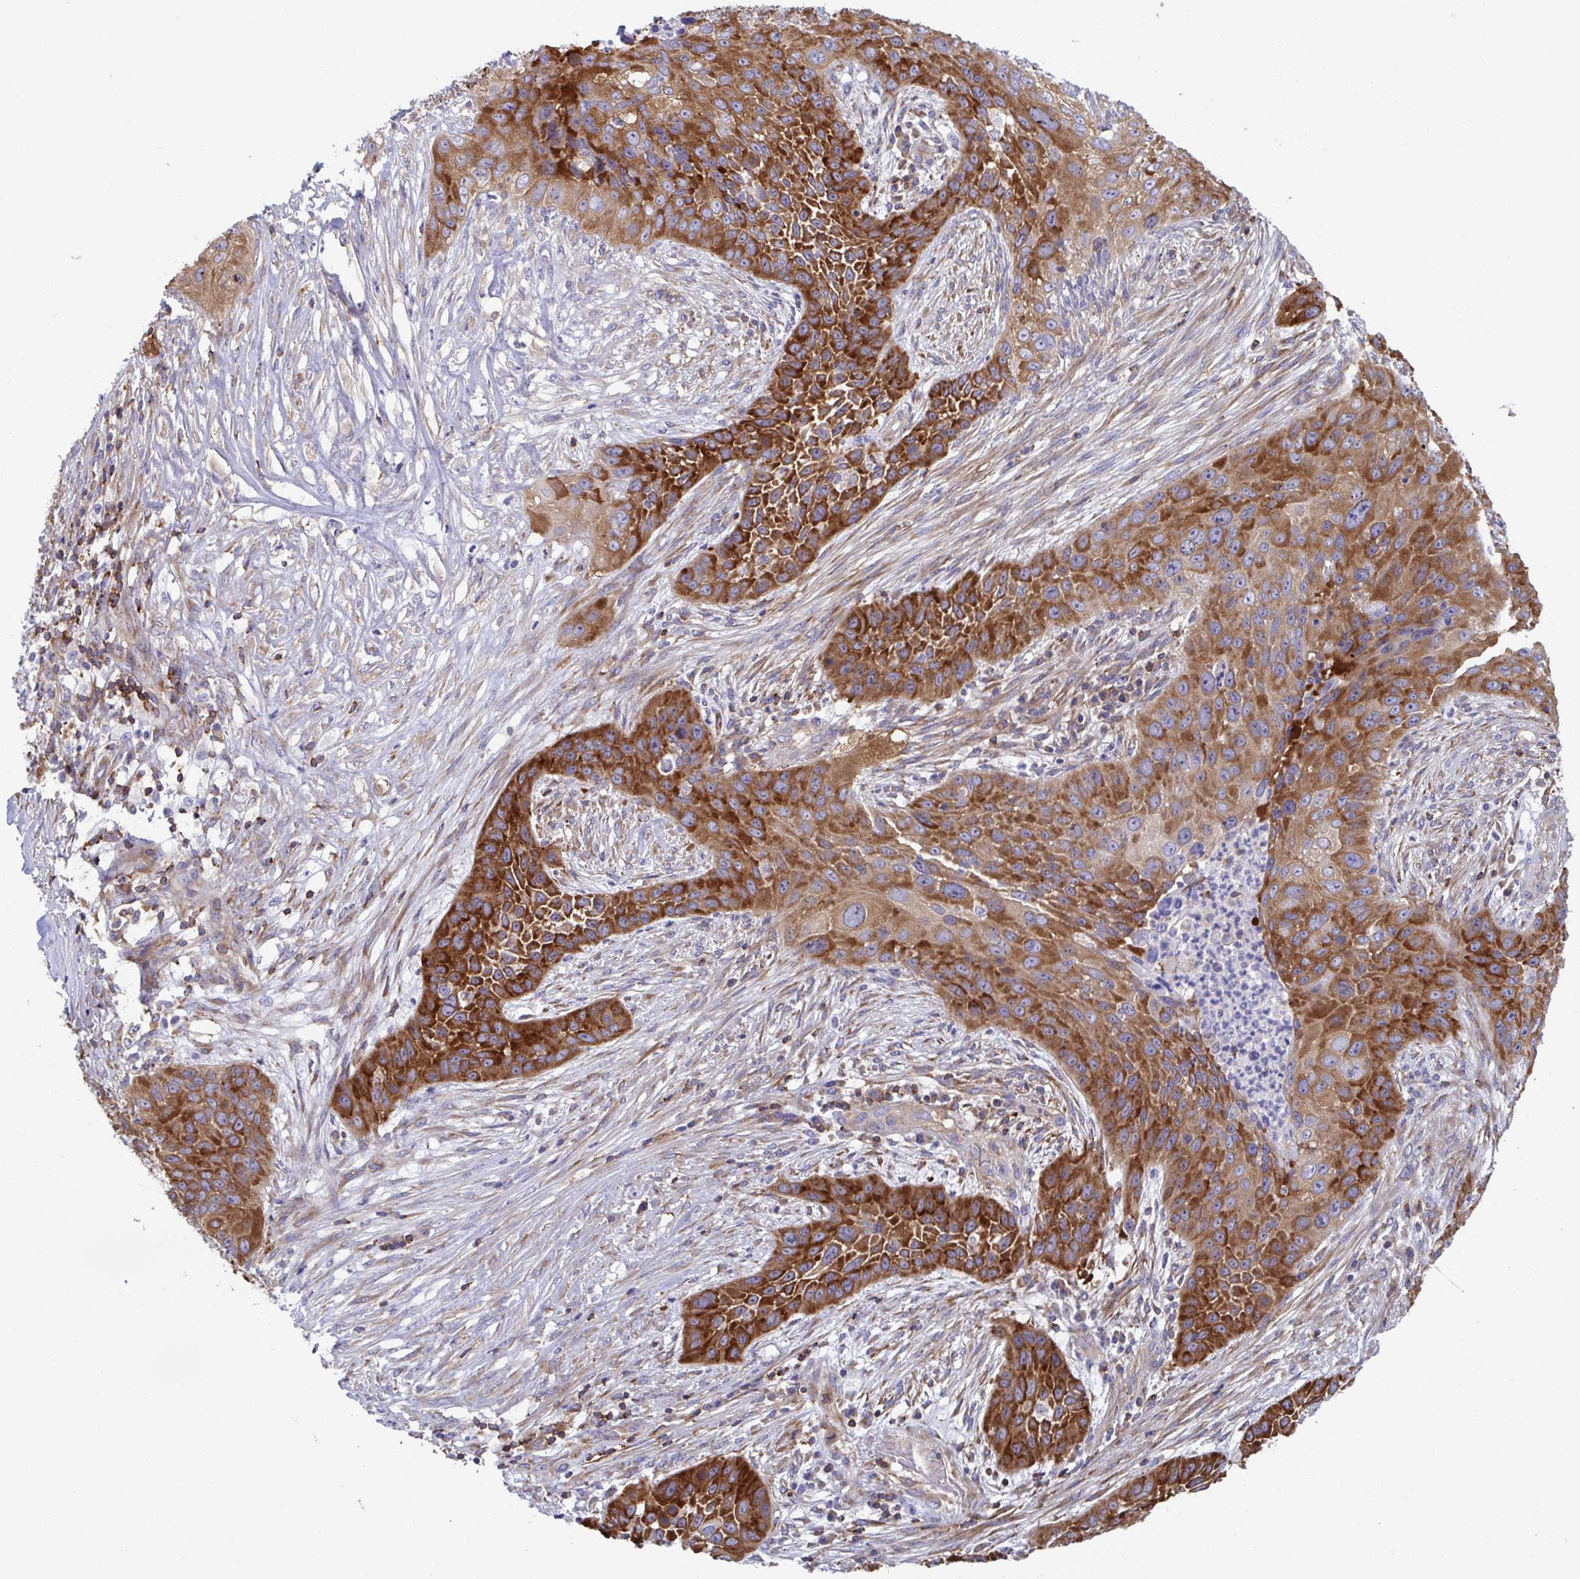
{"staining": {"intensity": "strong", "quantity": ">75%", "location": "cytoplasmic/membranous"}, "tissue": "lung cancer", "cell_type": "Tumor cells", "image_type": "cancer", "snomed": [{"axis": "morphology", "description": "Squamous cell carcinoma, NOS"}, {"axis": "topography", "description": "Lung"}], "caption": "Lung cancer was stained to show a protein in brown. There is high levels of strong cytoplasmic/membranous expression in about >75% of tumor cells. (brown staining indicates protein expression, while blue staining denotes nuclei).", "gene": "WNK1", "patient": {"sex": "male", "age": 63}}